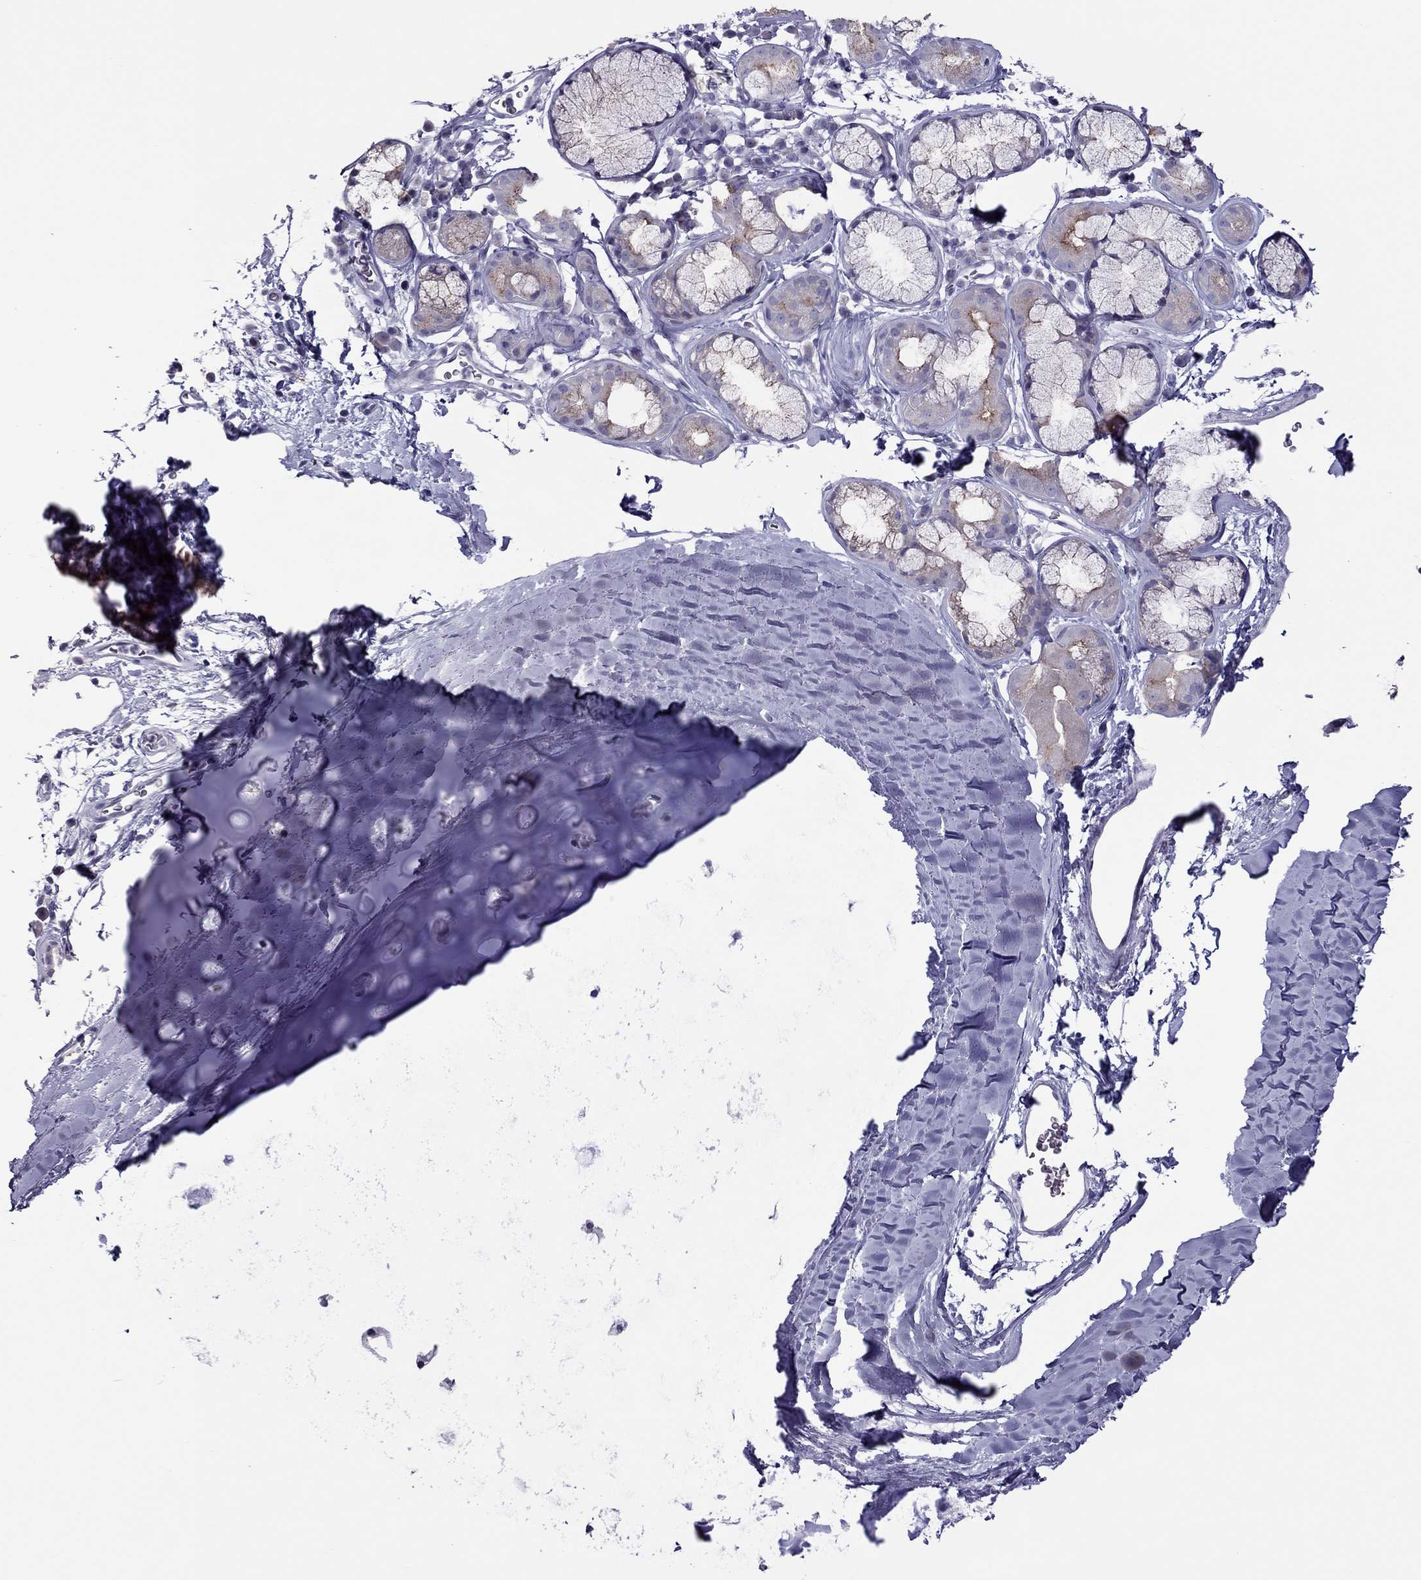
{"staining": {"intensity": "weak", "quantity": "<25%", "location": "cytoplasmic/membranous"}, "tissue": "bronchus", "cell_type": "Respiratory epithelial cells", "image_type": "normal", "snomed": [{"axis": "morphology", "description": "Normal tissue, NOS"}, {"axis": "topography", "description": "Cartilage tissue"}, {"axis": "topography", "description": "Bronchus"}], "caption": "This is an immunohistochemistry (IHC) micrograph of benign human bronchus. There is no staining in respiratory epithelial cells.", "gene": "TEX14", "patient": {"sex": "male", "age": 58}}